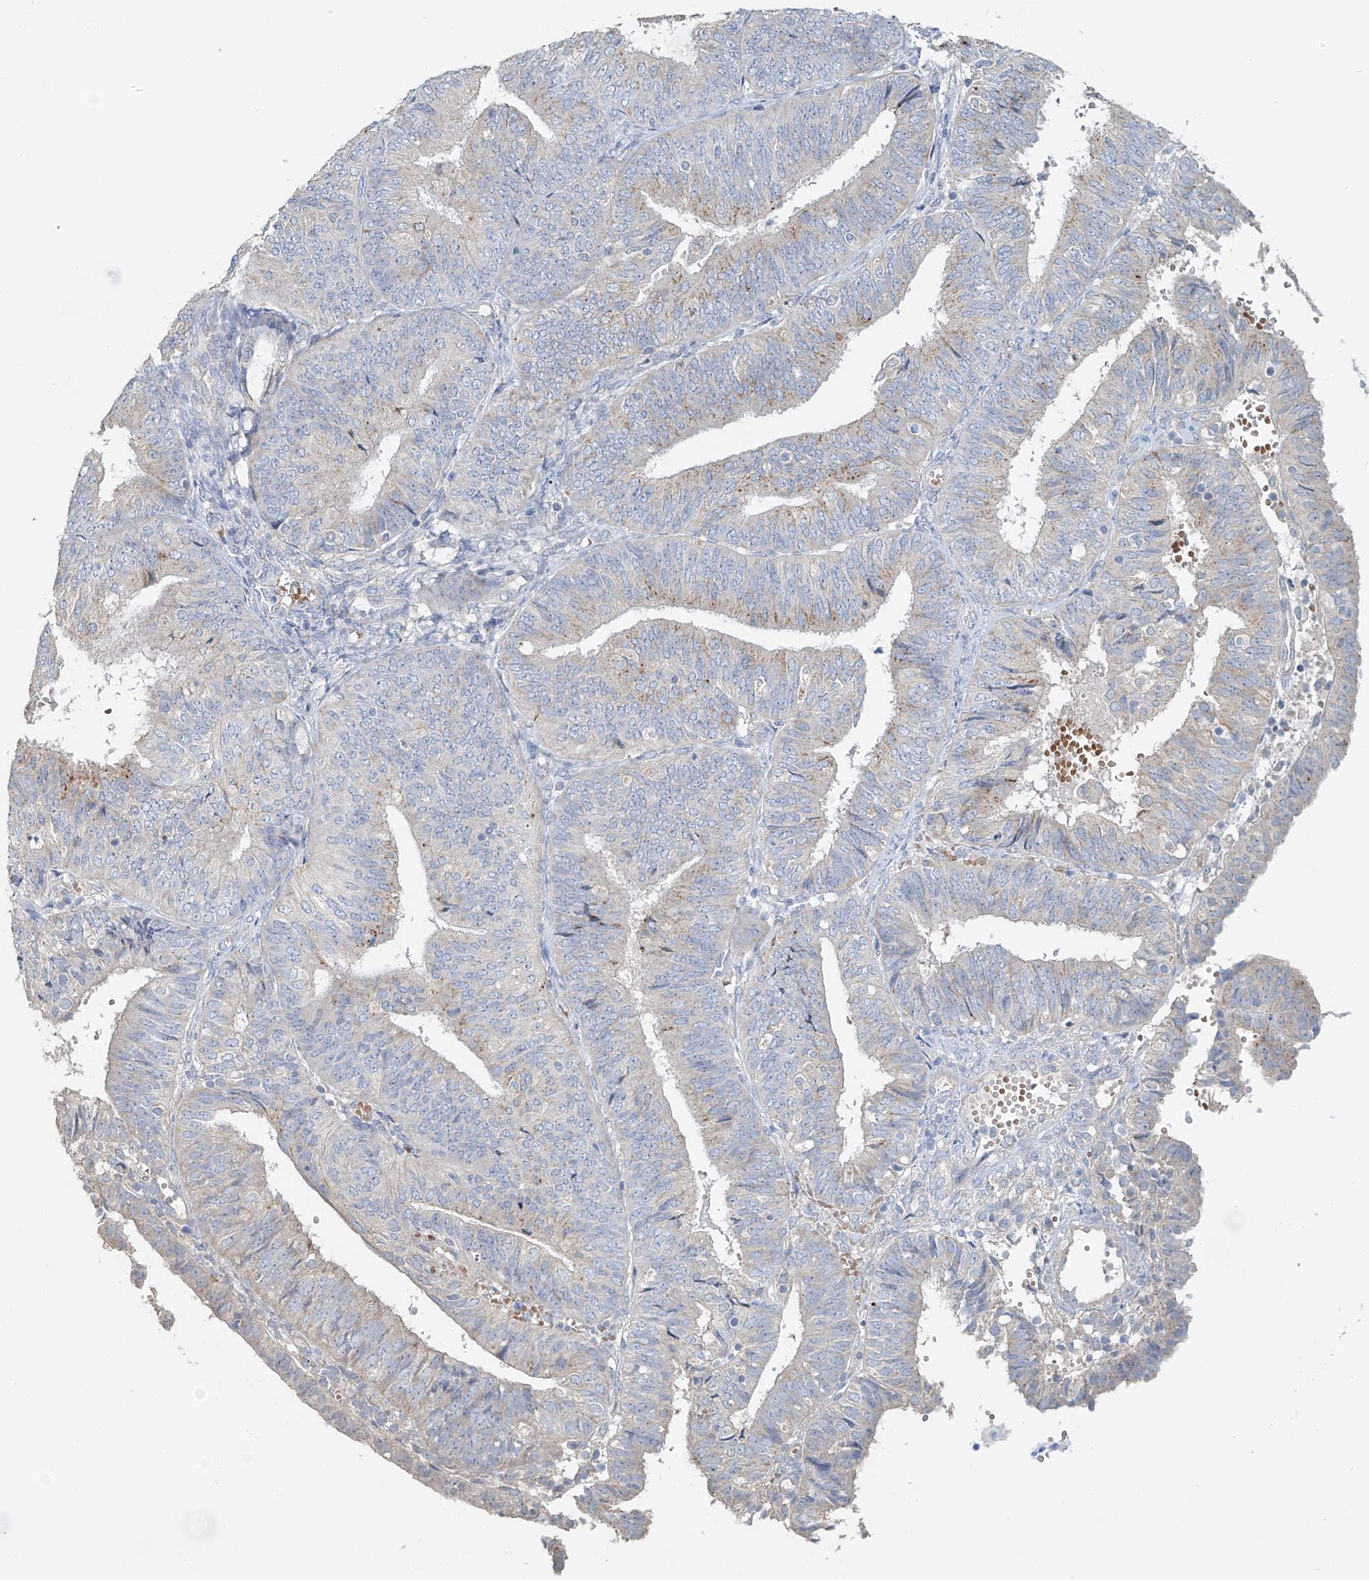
{"staining": {"intensity": "weak", "quantity": "<25%", "location": "cytoplasmic/membranous"}, "tissue": "endometrial cancer", "cell_type": "Tumor cells", "image_type": "cancer", "snomed": [{"axis": "morphology", "description": "Adenocarcinoma, NOS"}, {"axis": "topography", "description": "Endometrium"}], "caption": "Endometrial adenocarcinoma was stained to show a protein in brown. There is no significant positivity in tumor cells. (DAB immunohistochemistry (IHC) visualized using brightfield microscopy, high magnification).", "gene": "TRIM47", "patient": {"sex": "female", "age": 58}}